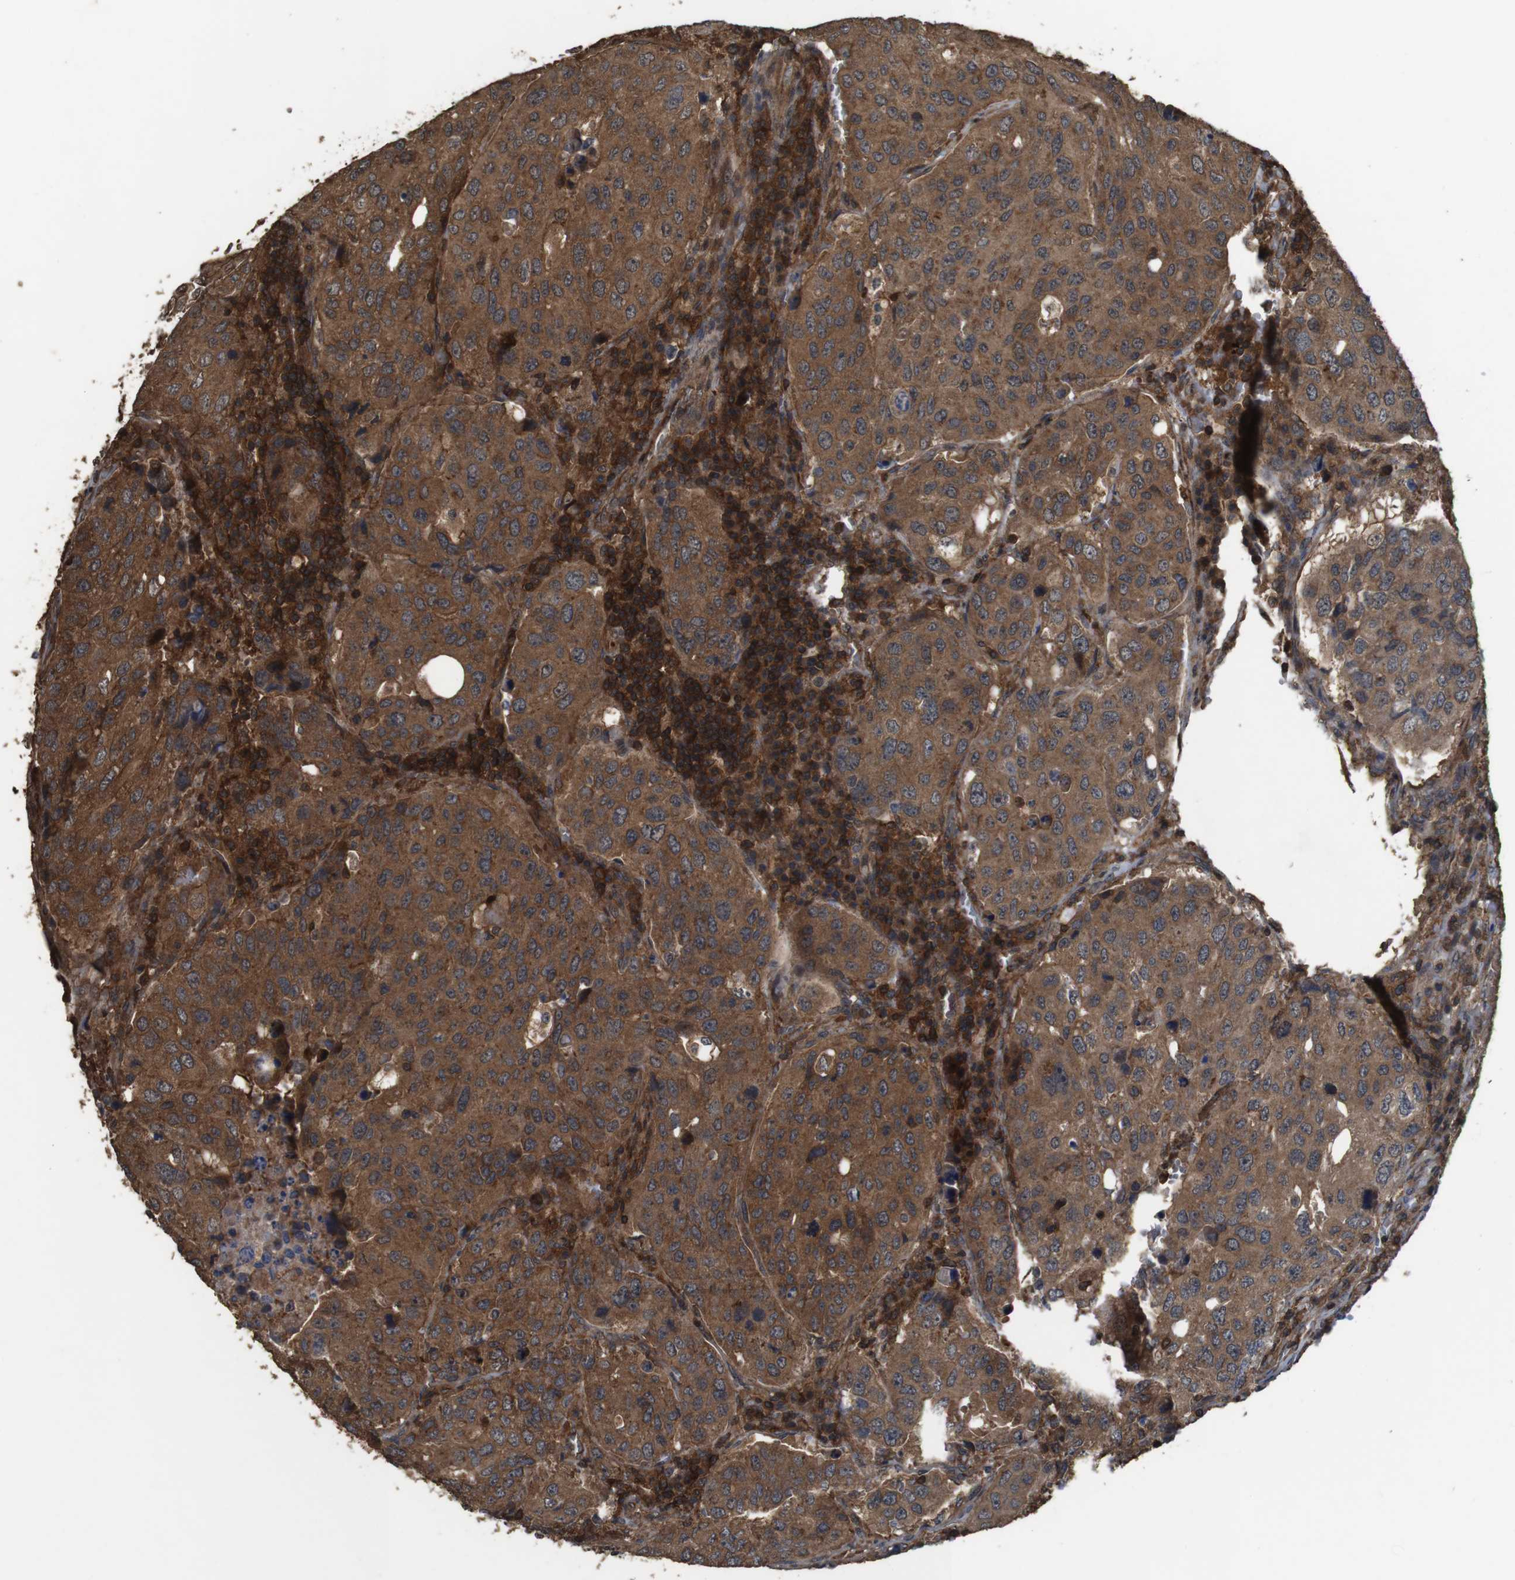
{"staining": {"intensity": "strong", "quantity": ">75%", "location": "cytoplasmic/membranous"}, "tissue": "urothelial cancer", "cell_type": "Tumor cells", "image_type": "cancer", "snomed": [{"axis": "morphology", "description": "Urothelial carcinoma, High grade"}, {"axis": "topography", "description": "Lymph node"}, {"axis": "topography", "description": "Urinary bladder"}], "caption": "About >75% of tumor cells in human urothelial cancer reveal strong cytoplasmic/membranous protein positivity as visualized by brown immunohistochemical staining.", "gene": "BAG4", "patient": {"sex": "male", "age": 51}}